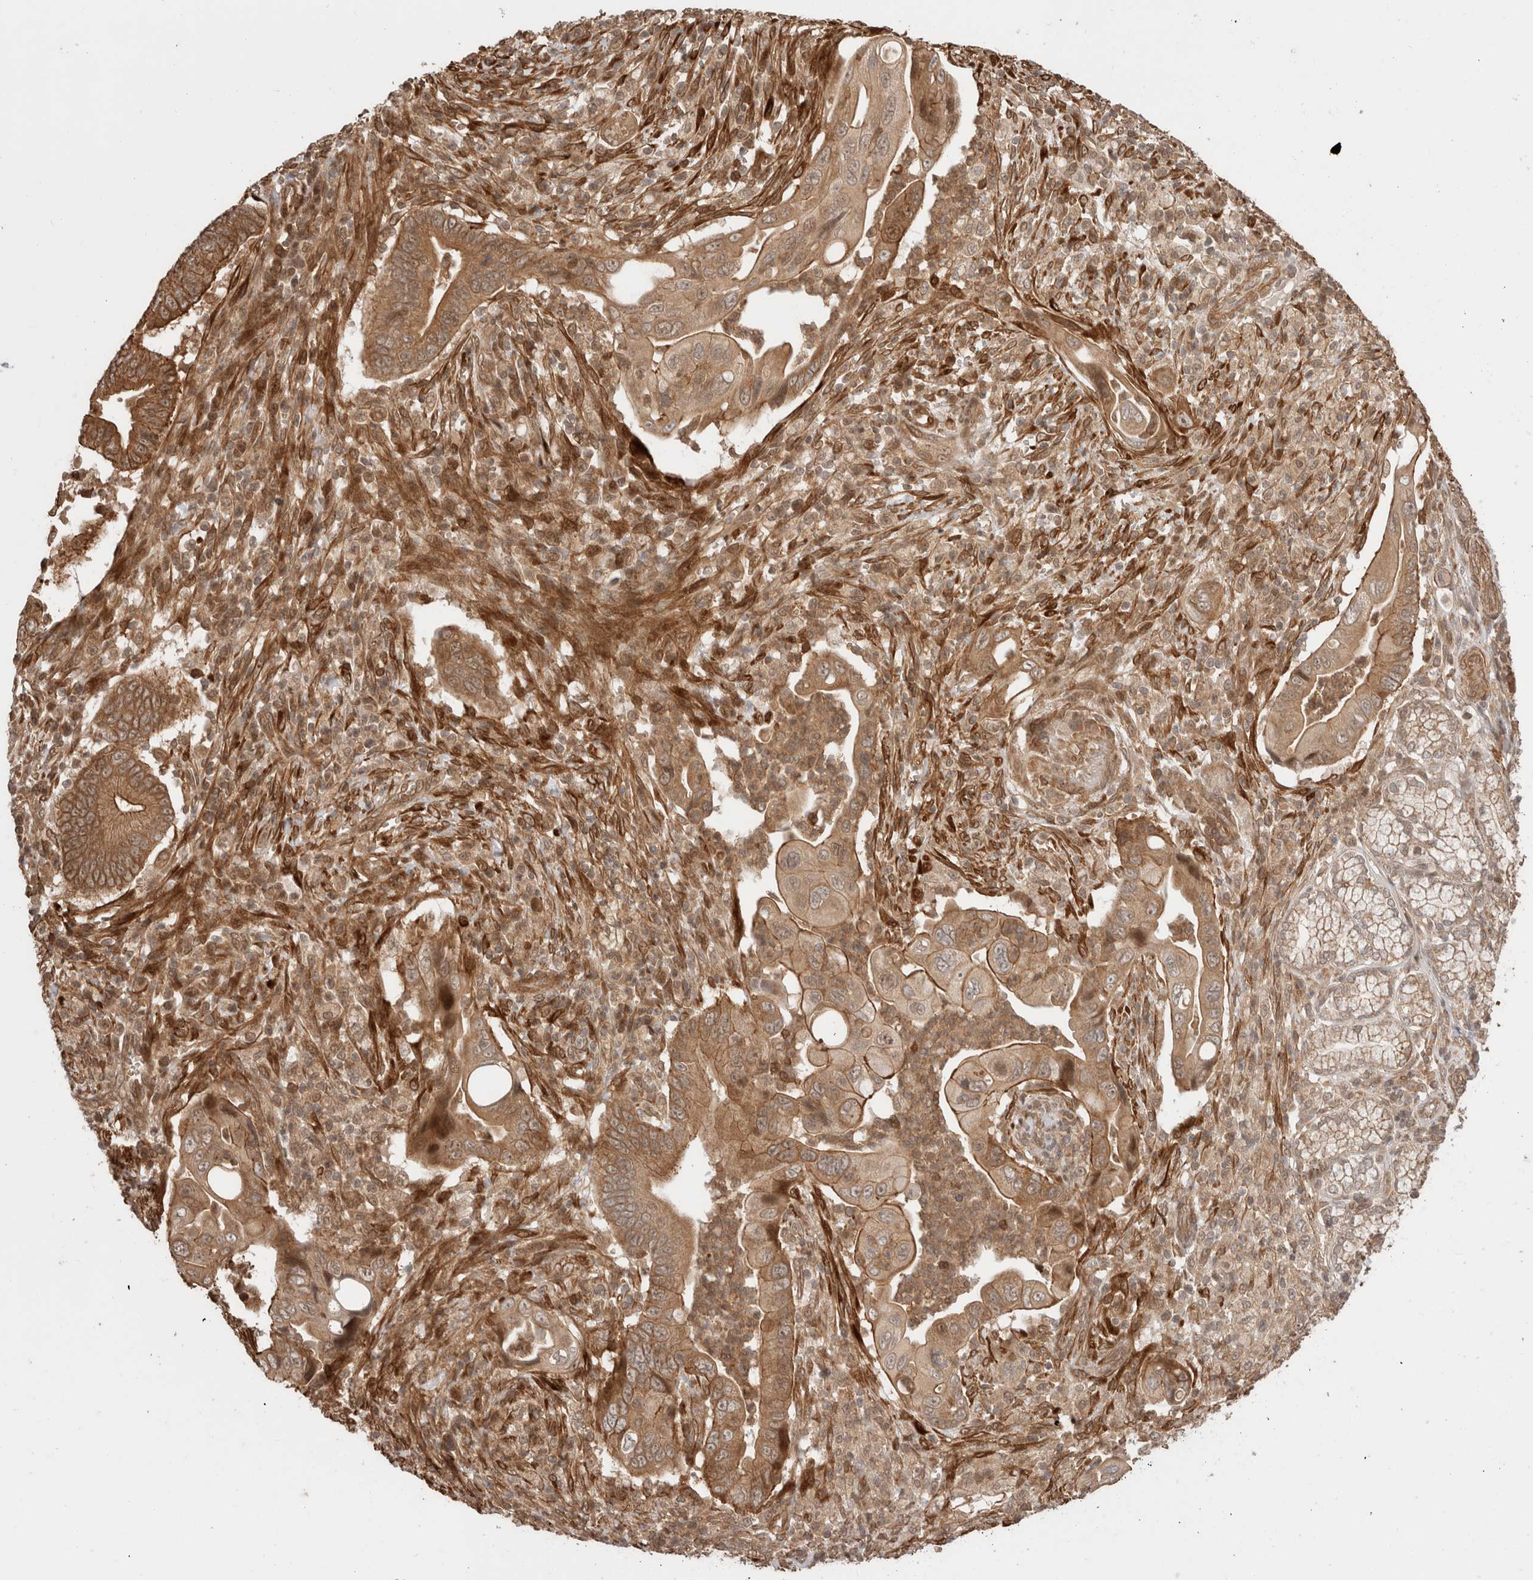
{"staining": {"intensity": "moderate", "quantity": ">75%", "location": "cytoplasmic/membranous"}, "tissue": "pancreatic cancer", "cell_type": "Tumor cells", "image_type": "cancer", "snomed": [{"axis": "morphology", "description": "Adenocarcinoma, NOS"}, {"axis": "topography", "description": "Pancreas"}], "caption": "The histopathology image demonstrates staining of adenocarcinoma (pancreatic), revealing moderate cytoplasmic/membranous protein positivity (brown color) within tumor cells.", "gene": "ZNF649", "patient": {"sex": "male", "age": 78}}